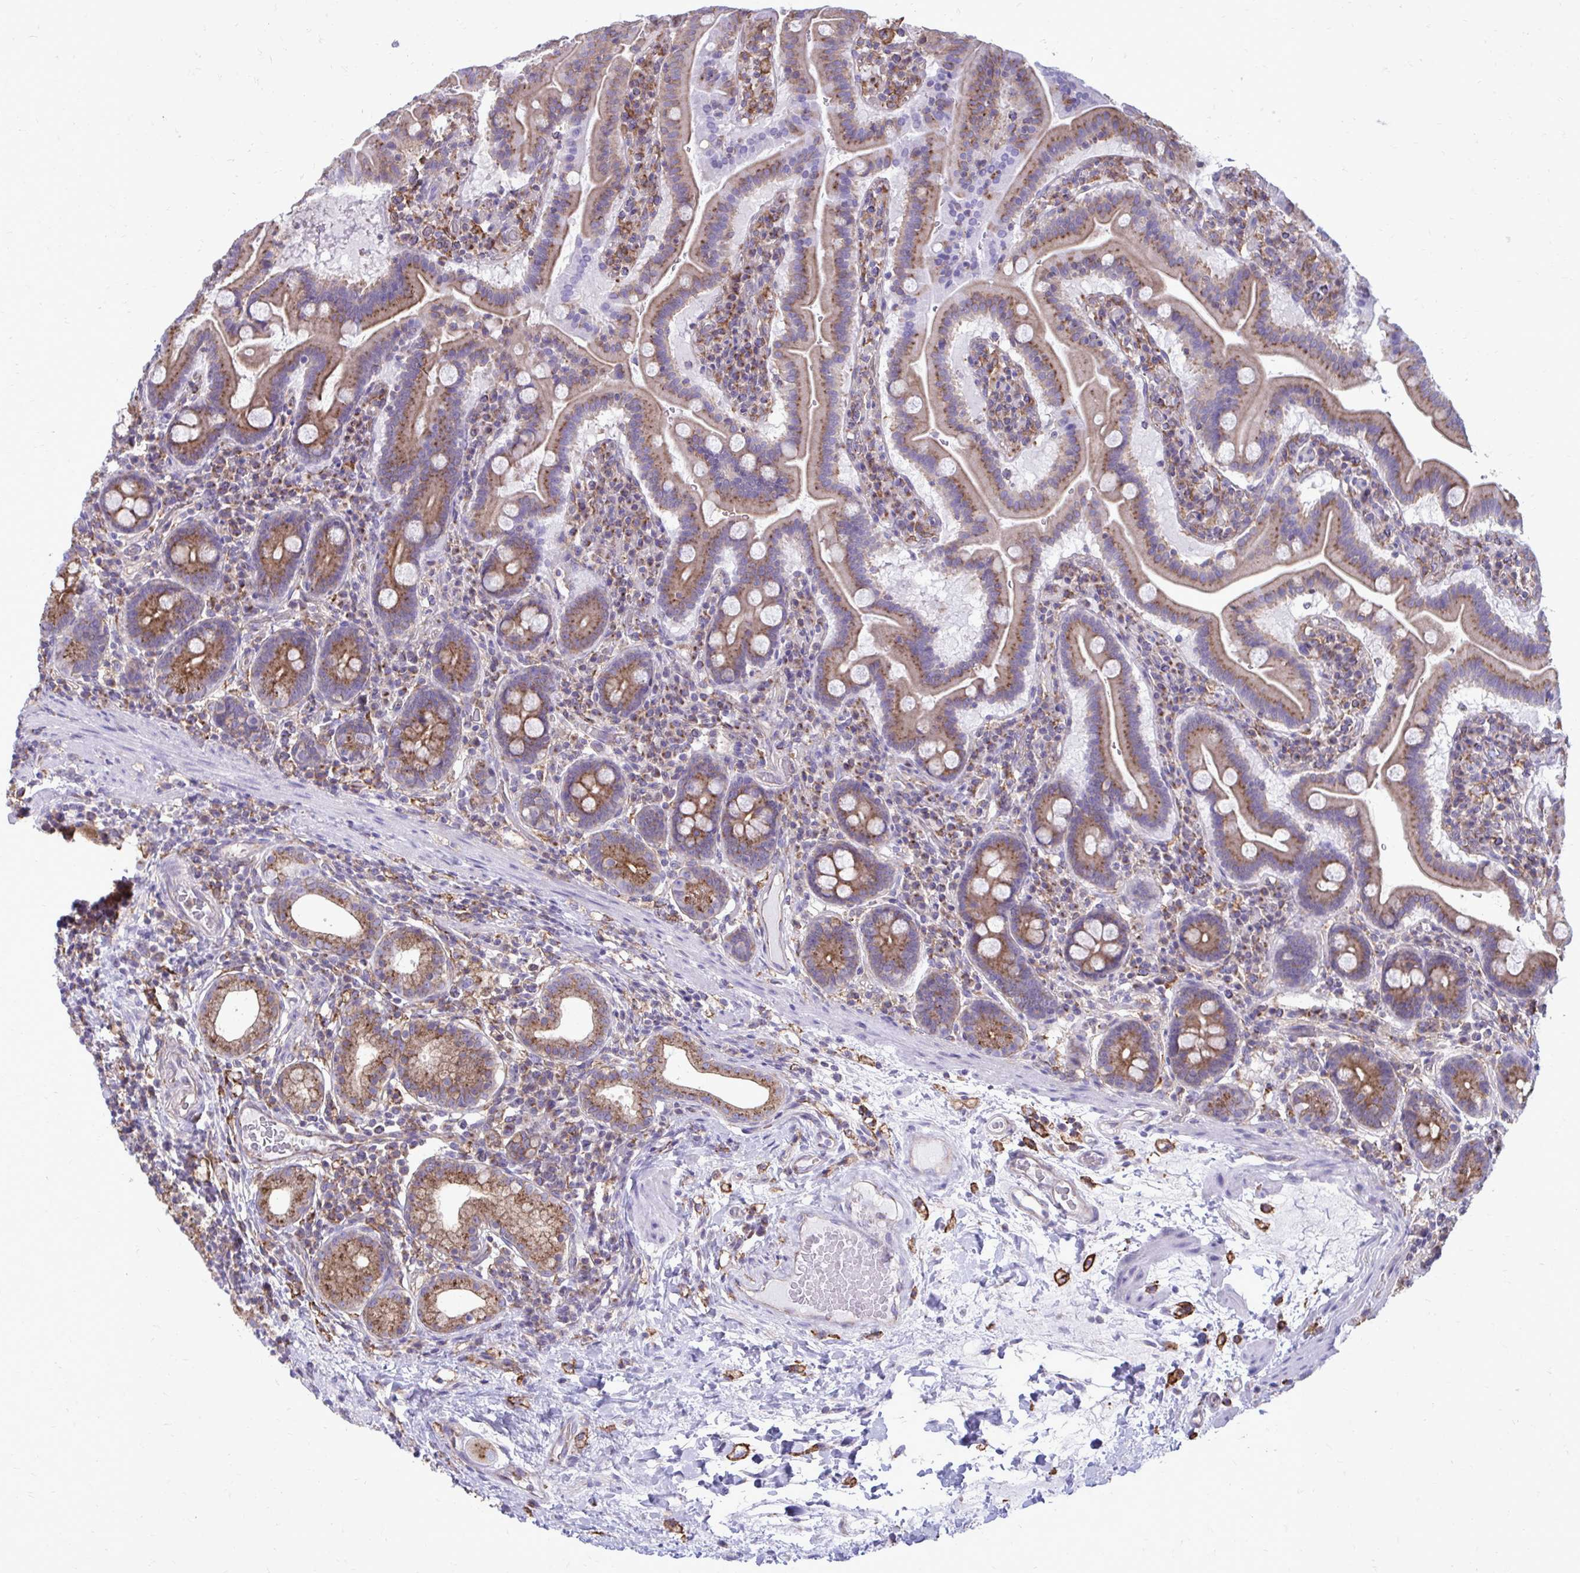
{"staining": {"intensity": "moderate", "quantity": ">75%", "location": "cytoplasmic/membranous"}, "tissue": "small intestine", "cell_type": "Glandular cells", "image_type": "normal", "snomed": [{"axis": "morphology", "description": "Normal tissue, NOS"}, {"axis": "topography", "description": "Small intestine"}], "caption": "A histopathology image of human small intestine stained for a protein reveals moderate cytoplasmic/membranous brown staining in glandular cells. (IHC, brightfield microscopy, high magnification).", "gene": "CLTA", "patient": {"sex": "male", "age": 26}}